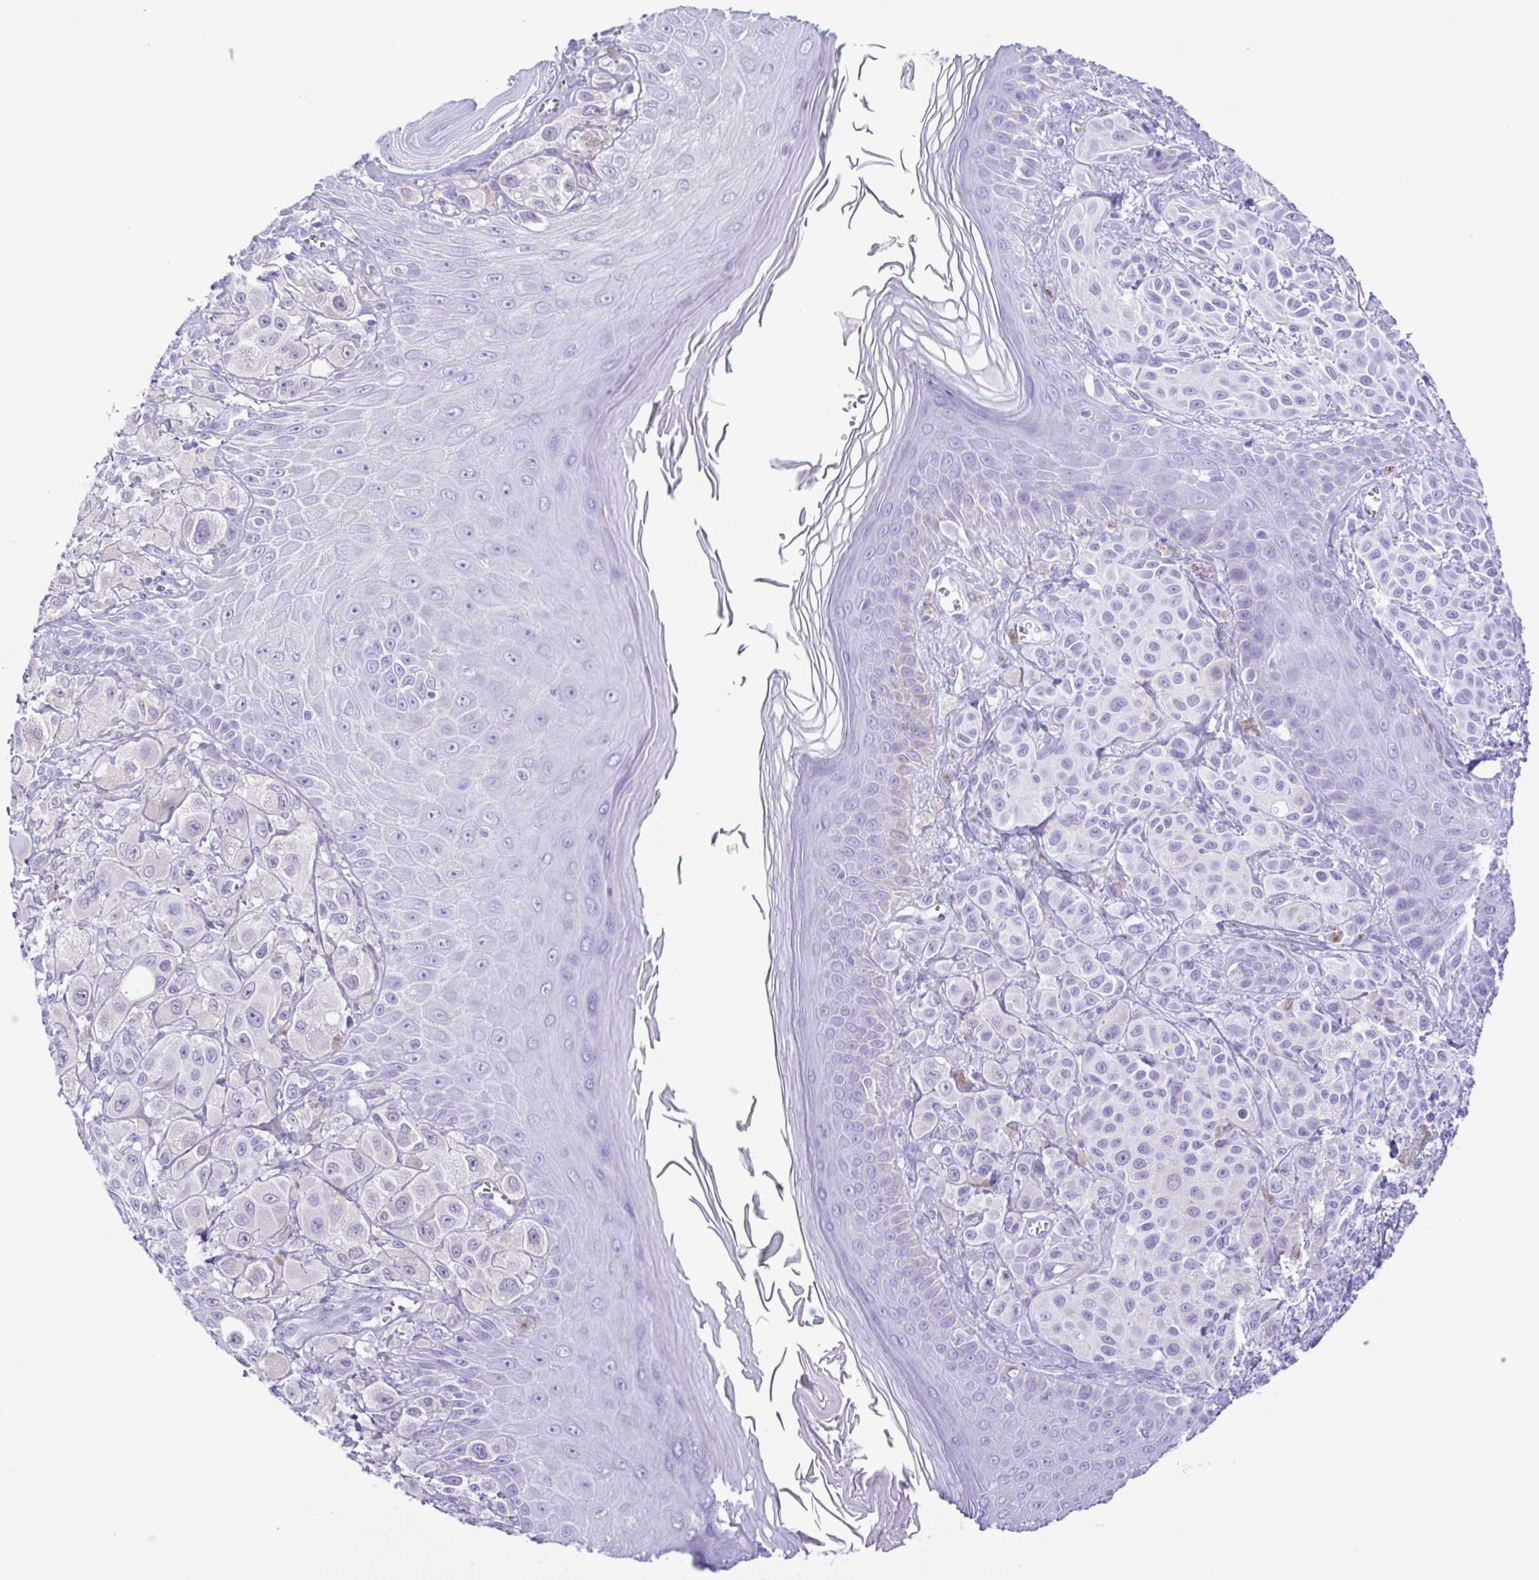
{"staining": {"intensity": "negative", "quantity": "none", "location": "none"}, "tissue": "melanoma", "cell_type": "Tumor cells", "image_type": "cancer", "snomed": [{"axis": "morphology", "description": "Malignant melanoma, NOS"}, {"axis": "topography", "description": "Skin"}], "caption": "The photomicrograph shows no staining of tumor cells in malignant melanoma.", "gene": "ERP27", "patient": {"sex": "male", "age": 67}}